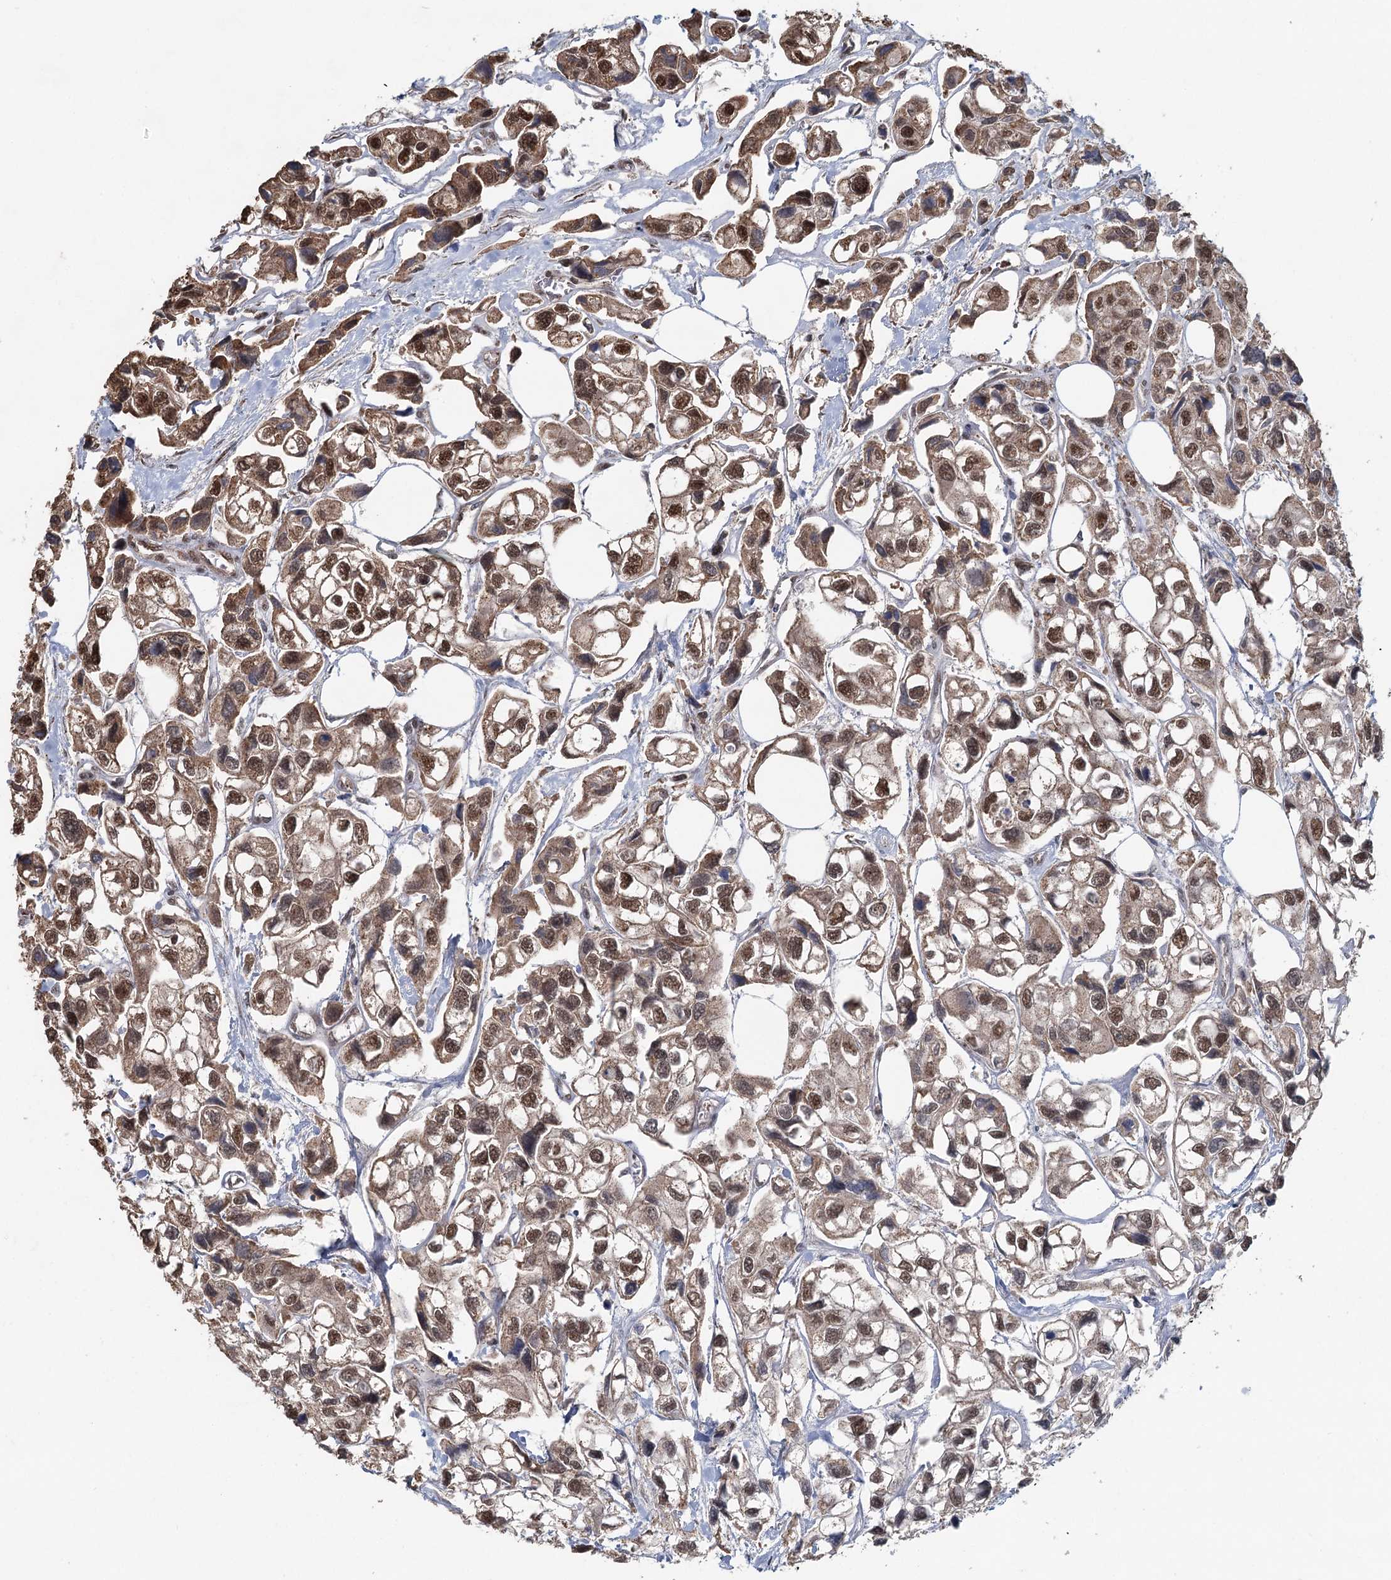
{"staining": {"intensity": "moderate", "quantity": ">75%", "location": "cytoplasmic/membranous,nuclear"}, "tissue": "urothelial cancer", "cell_type": "Tumor cells", "image_type": "cancer", "snomed": [{"axis": "morphology", "description": "Urothelial carcinoma, High grade"}, {"axis": "topography", "description": "Urinary bladder"}], "caption": "Protein analysis of urothelial carcinoma (high-grade) tissue exhibits moderate cytoplasmic/membranous and nuclear staining in approximately >75% of tumor cells.", "gene": "GPALPP1", "patient": {"sex": "male", "age": 67}}